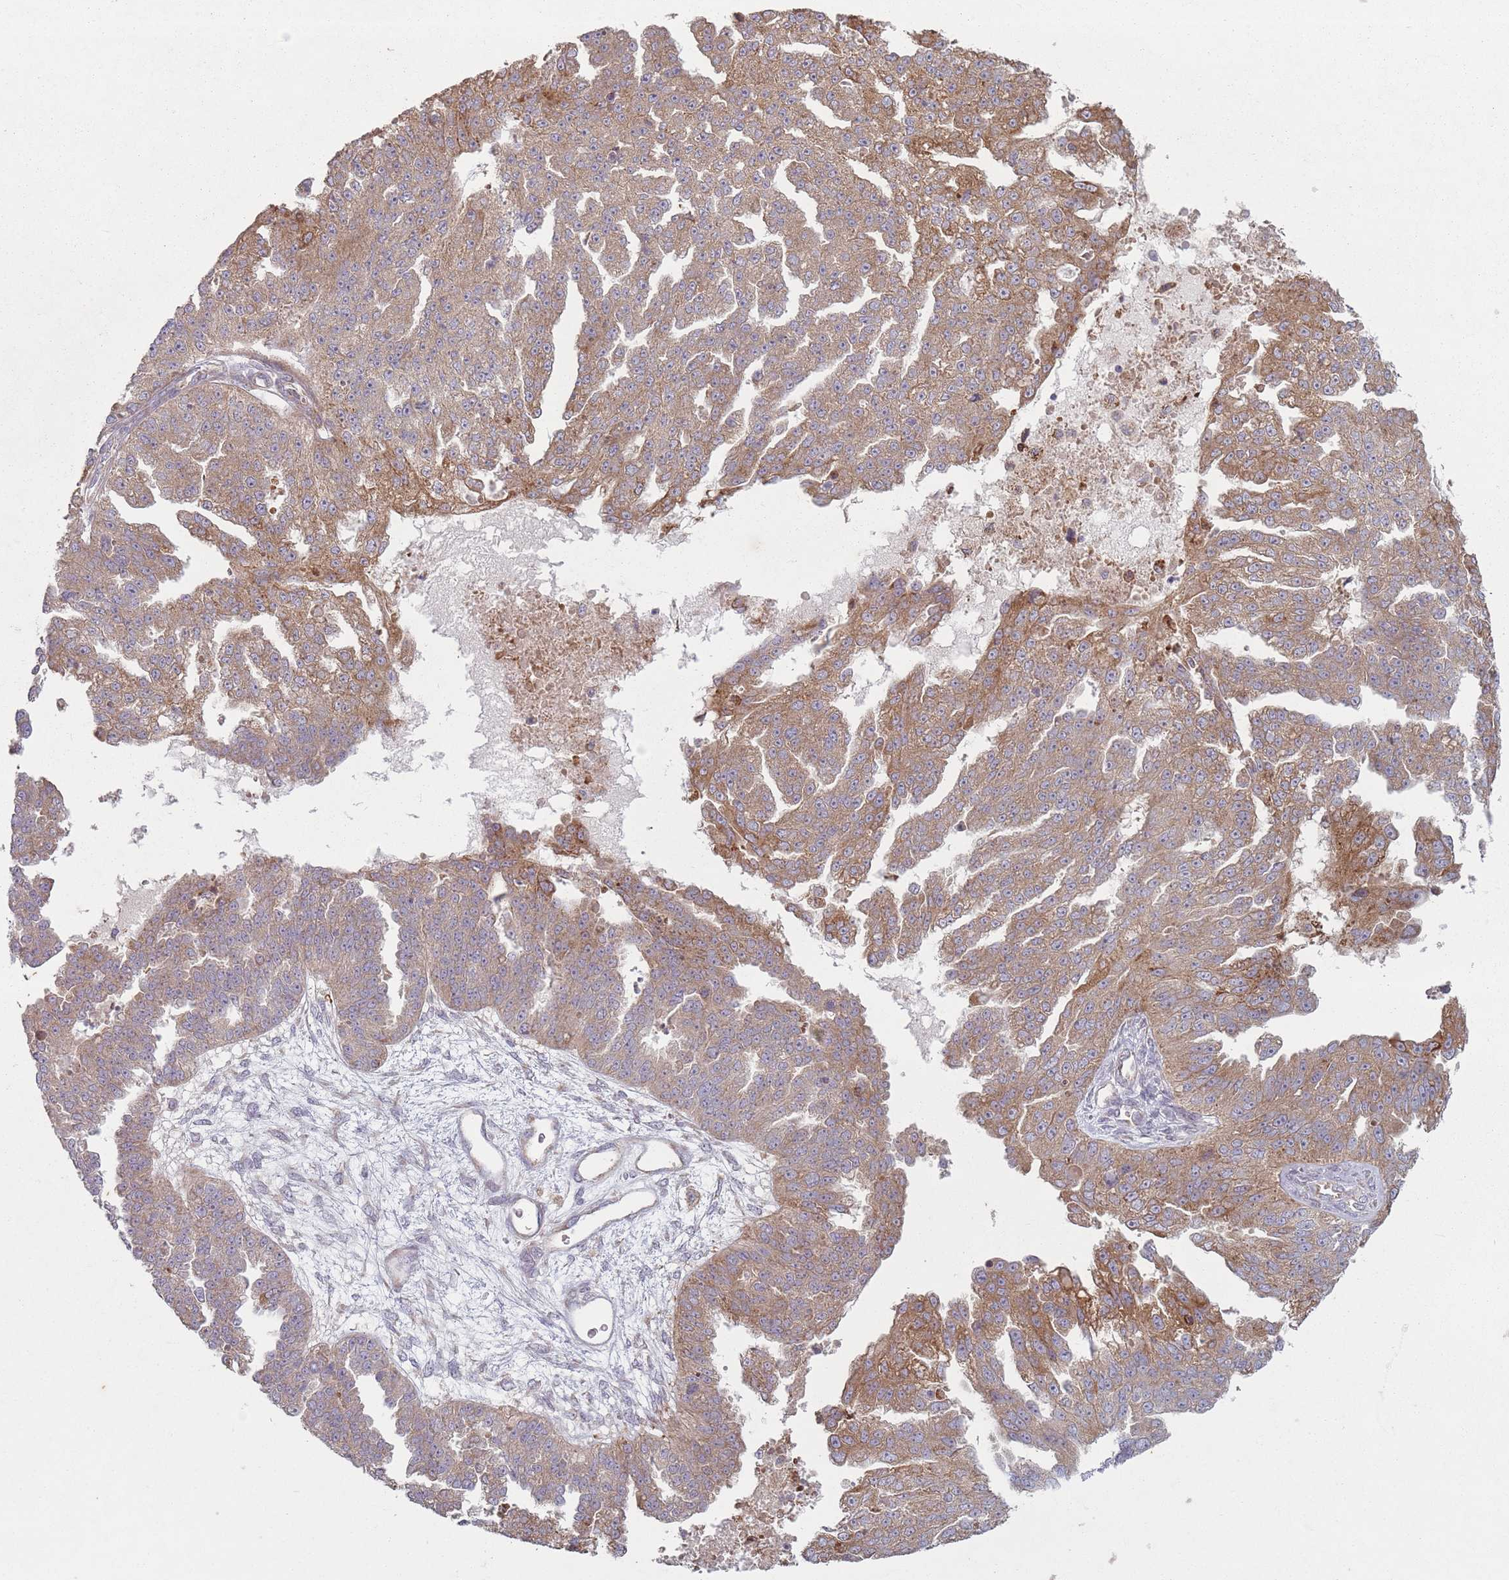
{"staining": {"intensity": "moderate", "quantity": ">75%", "location": "cytoplasmic/membranous"}, "tissue": "ovarian cancer", "cell_type": "Tumor cells", "image_type": "cancer", "snomed": [{"axis": "morphology", "description": "Cystadenocarcinoma, serous, NOS"}, {"axis": "topography", "description": "Ovary"}], "caption": "Tumor cells show medium levels of moderate cytoplasmic/membranous positivity in approximately >75% of cells in human ovarian cancer.", "gene": "OR10Q1", "patient": {"sex": "female", "age": 58}}